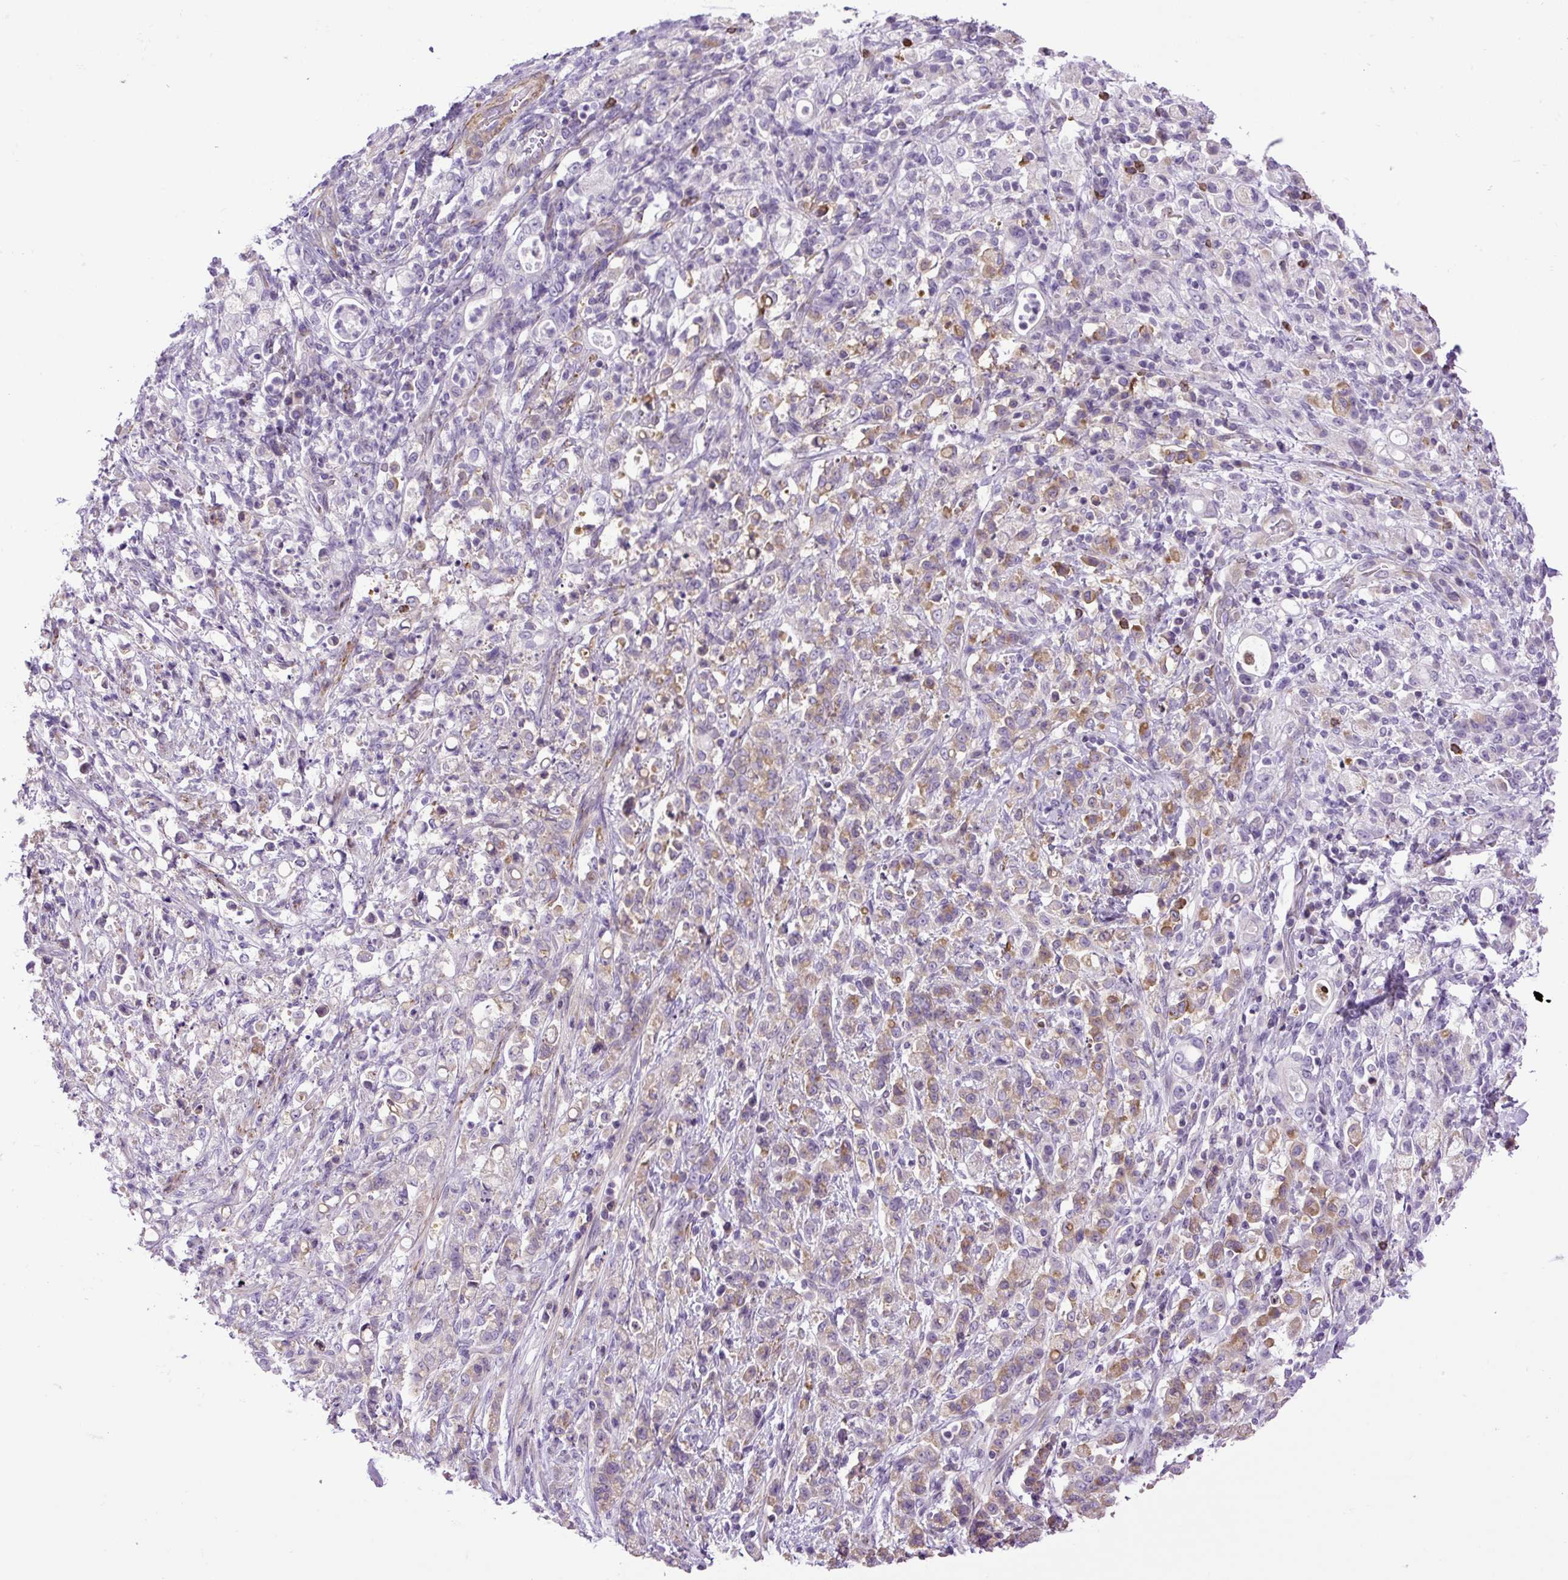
{"staining": {"intensity": "moderate", "quantity": "25%-75%", "location": "cytoplasmic/membranous"}, "tissue": "stomach cancer", "cell_type": "Tumor cells", "image_type": "cancer", "snomed": [{"axis": "morphology", "description": "Adenocarcinoma, NOS"}, {"axis": "topography", "description": "Stomach"}], "caption": "This micrograph exhibits adenocarcinoma (stomach) stained with immunohistochemistry to label a protein in brown. The cytoplasmic/membranous of tumor cells show moderate positivity for the protein. Nuclei are counter-stained blue.", "gene": "VWA7", "patient": {"sex": "female", "age": 60}}